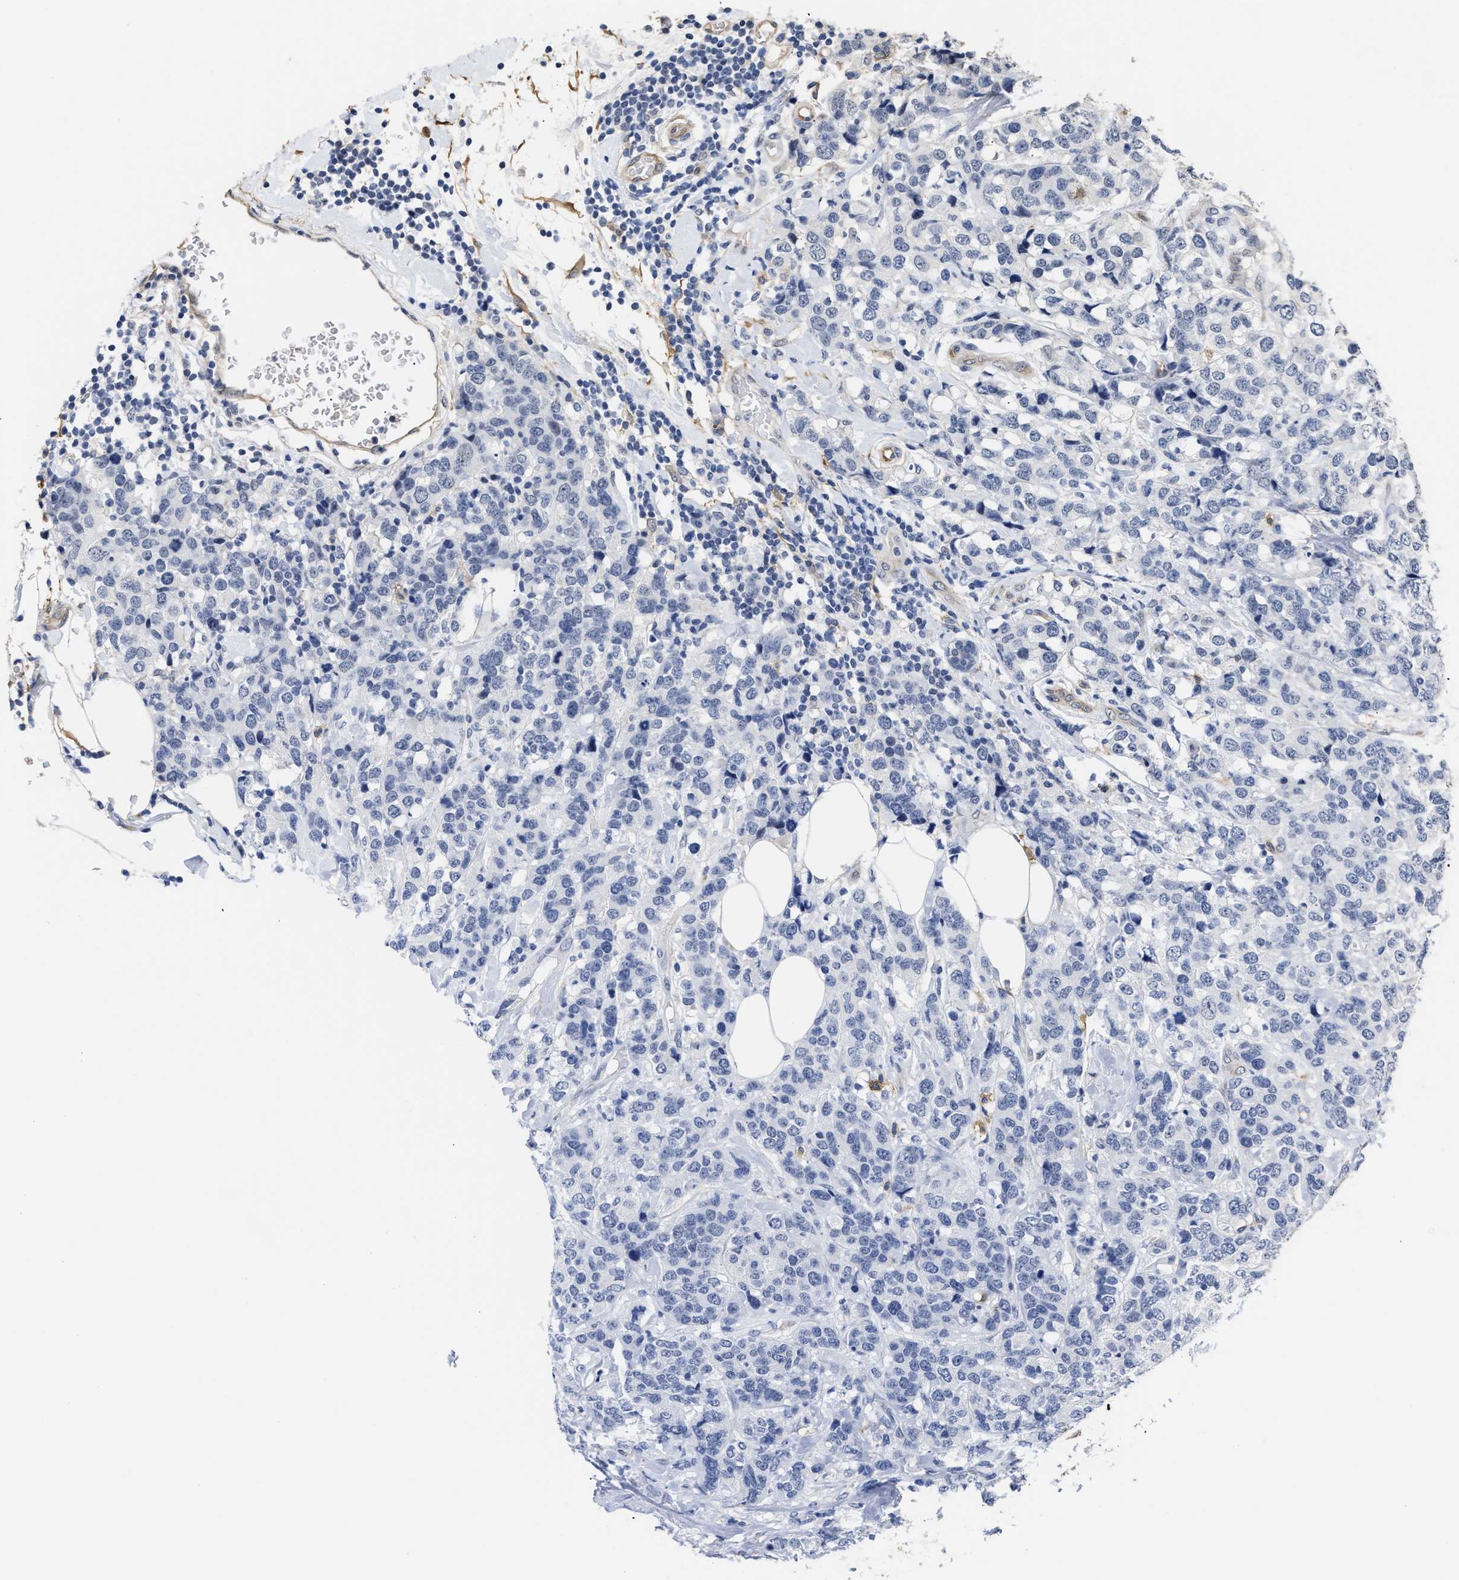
{"staining": {"intensity": "negative", "quantity": "none", "location": "none"}, "tissue": "breast cancer", "cell_type": "Tumor cells", "image_type": "cancer", "snomed": [{"axis": "morphology", "description": "Lobular carcinoma"}, {"axis": "topography", "description": "Breast"}], "caption": "Immunohistochemical staining of breast cancer demonstrates no significant expression in tumor cells. (DAB immunohistochemistry, high magnification).", "gene": "AHNAK2", "patient": {"sex": "female", "age": 59}}